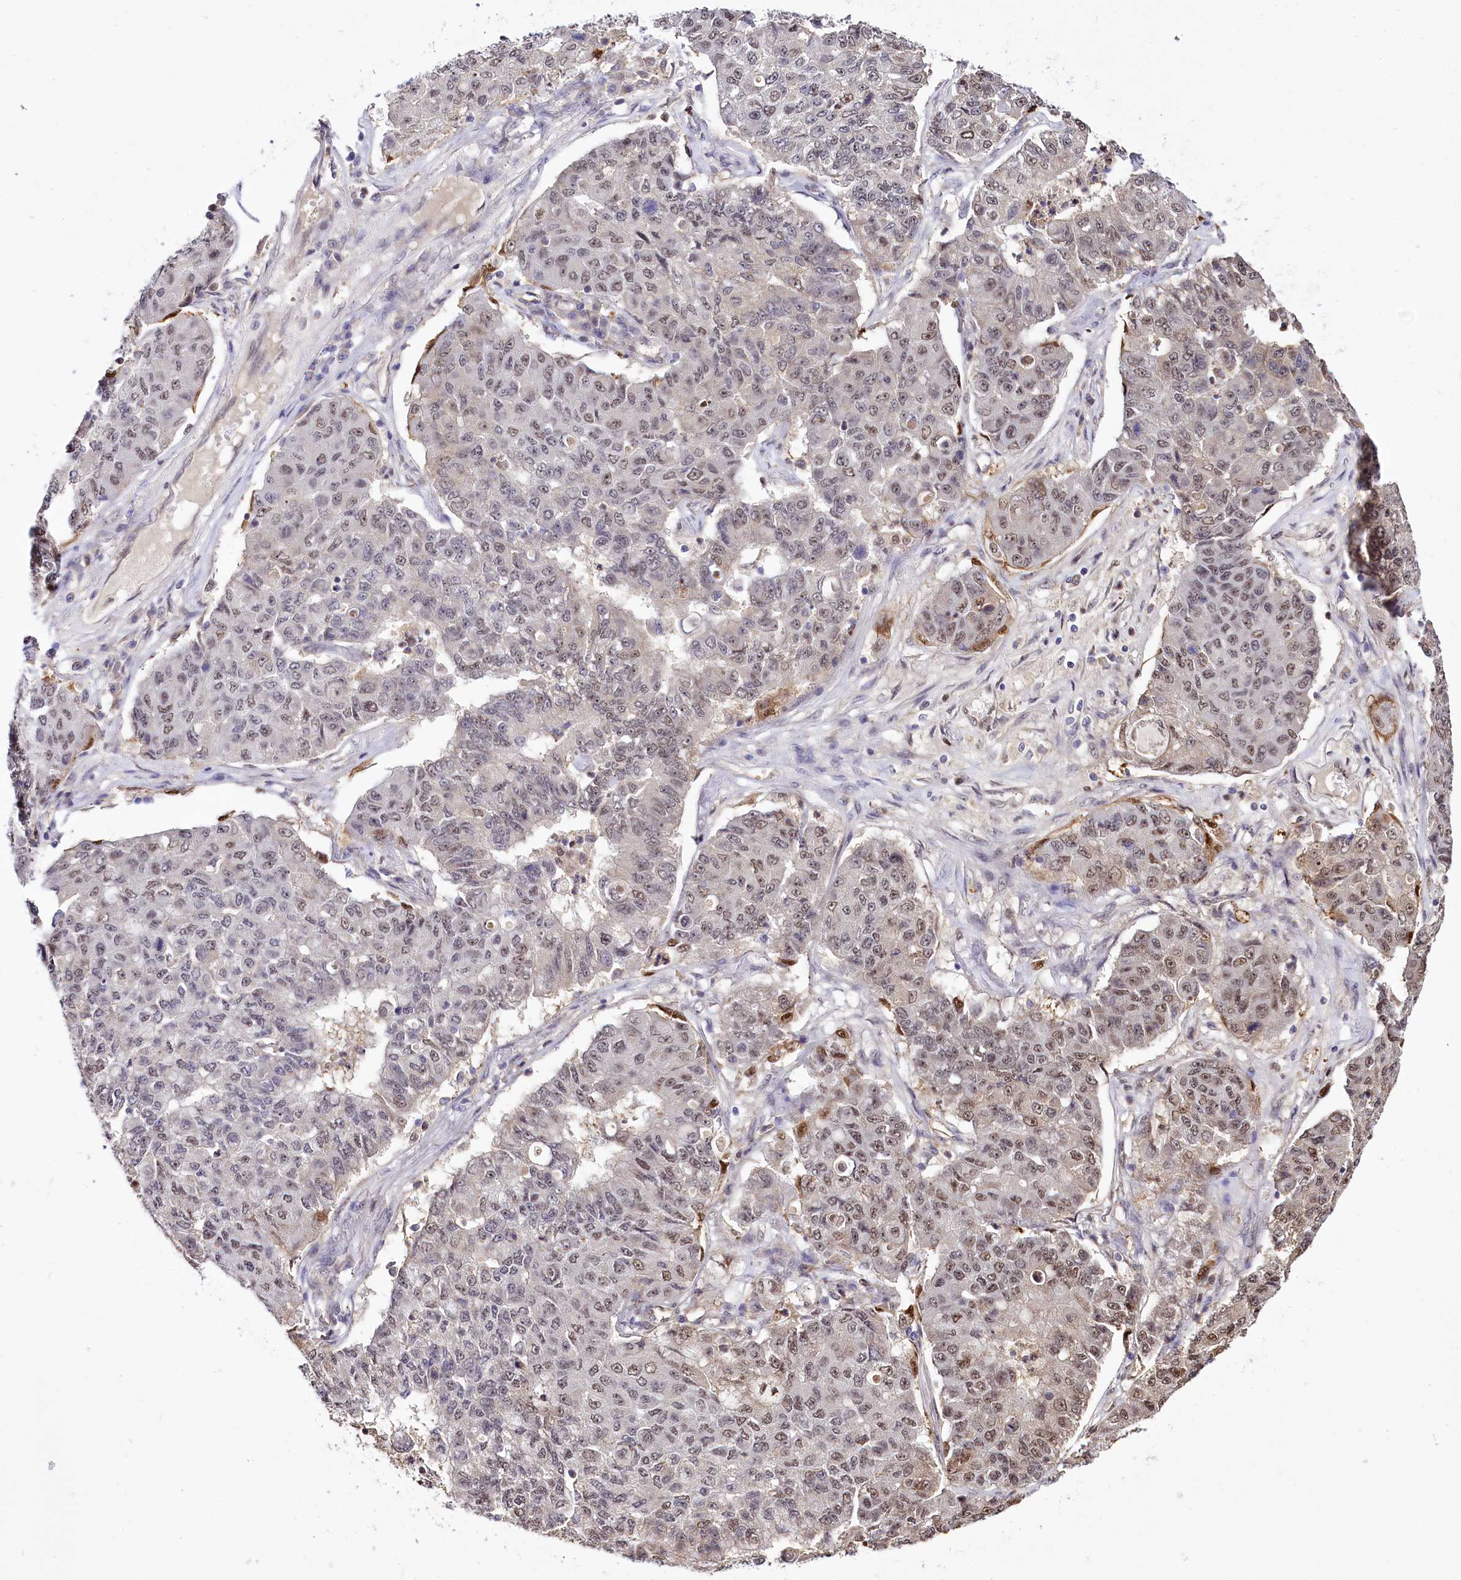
{"staining": {"intensity": "weak", "quantity": "25%-75%", "location": "nuclear"}, "tissue": "lung cancer", "cell_type": "Tumor cells", "image_type": "cancer", "snomed": [{"axis": "morphology", "description": "Squamous cell carcinoma, NOS"}, {"axis": "topography", "description": "Lung"}], "caption": "This is an image of IHC staining of lung squamous cell carcinoma, which shows weak positivity in the nuclear of tumor cells.", "gene": "GNL3L", "patient": {"sex": "male", "age": 74}}